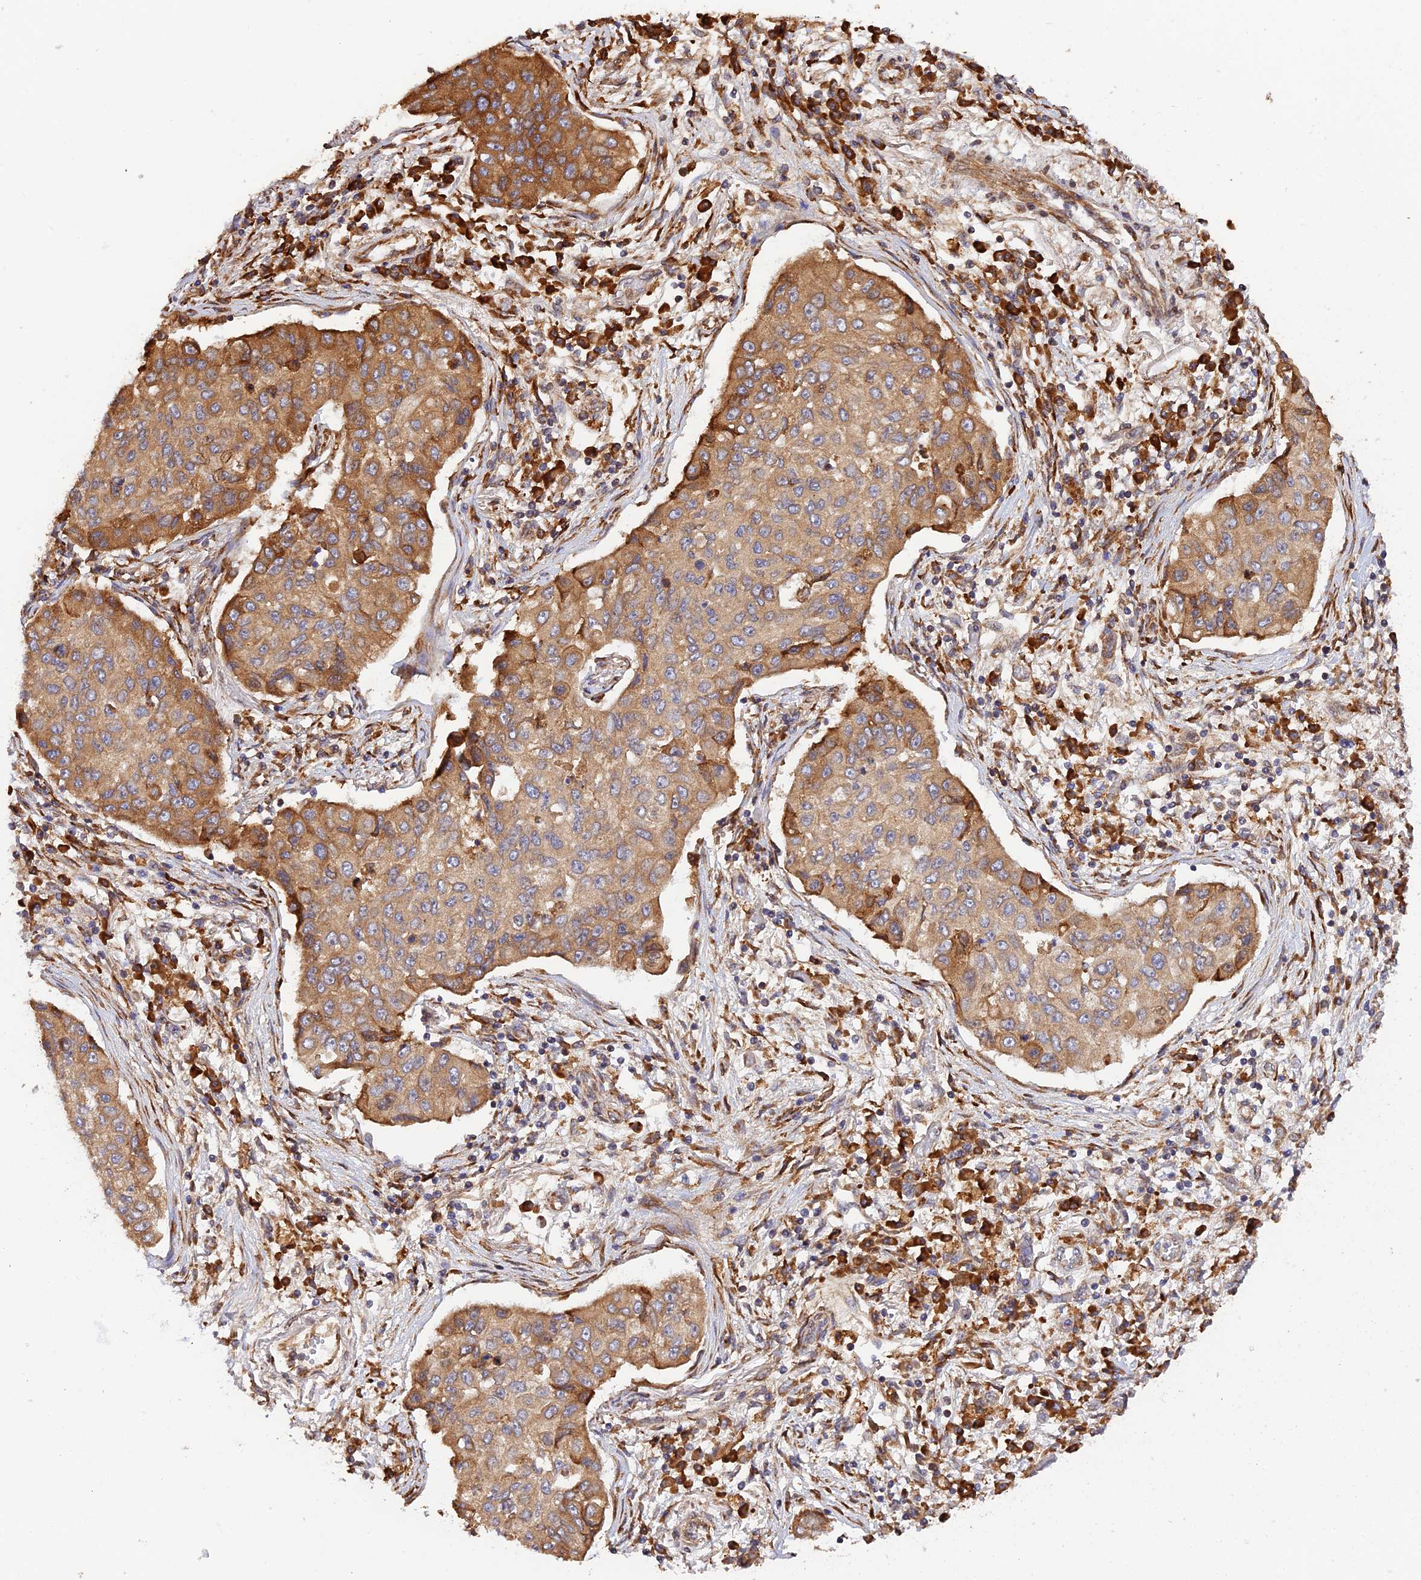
{"staining": {"intensity": "moderate", "quantity": ">75%", "location": "cytoplasmic/membranous"}, "tissue": "lung cancer", "cell_type": "Tumor cells", "image_type": "cancer", "snomed": [{"axis": "morphology", "description": "Squamous cell carcinoma, NOS"}, {"axis": "topography", "description": "Lung"}], "caption": "Protein expression analysis of human lung cancer (squamous cell carcinoma) reveals moderate cytoplasmic/membranous expression in approximately >75% of tumor cells.", "gene": "RPL5", "patient": {"sex": "male", "age": 74}}